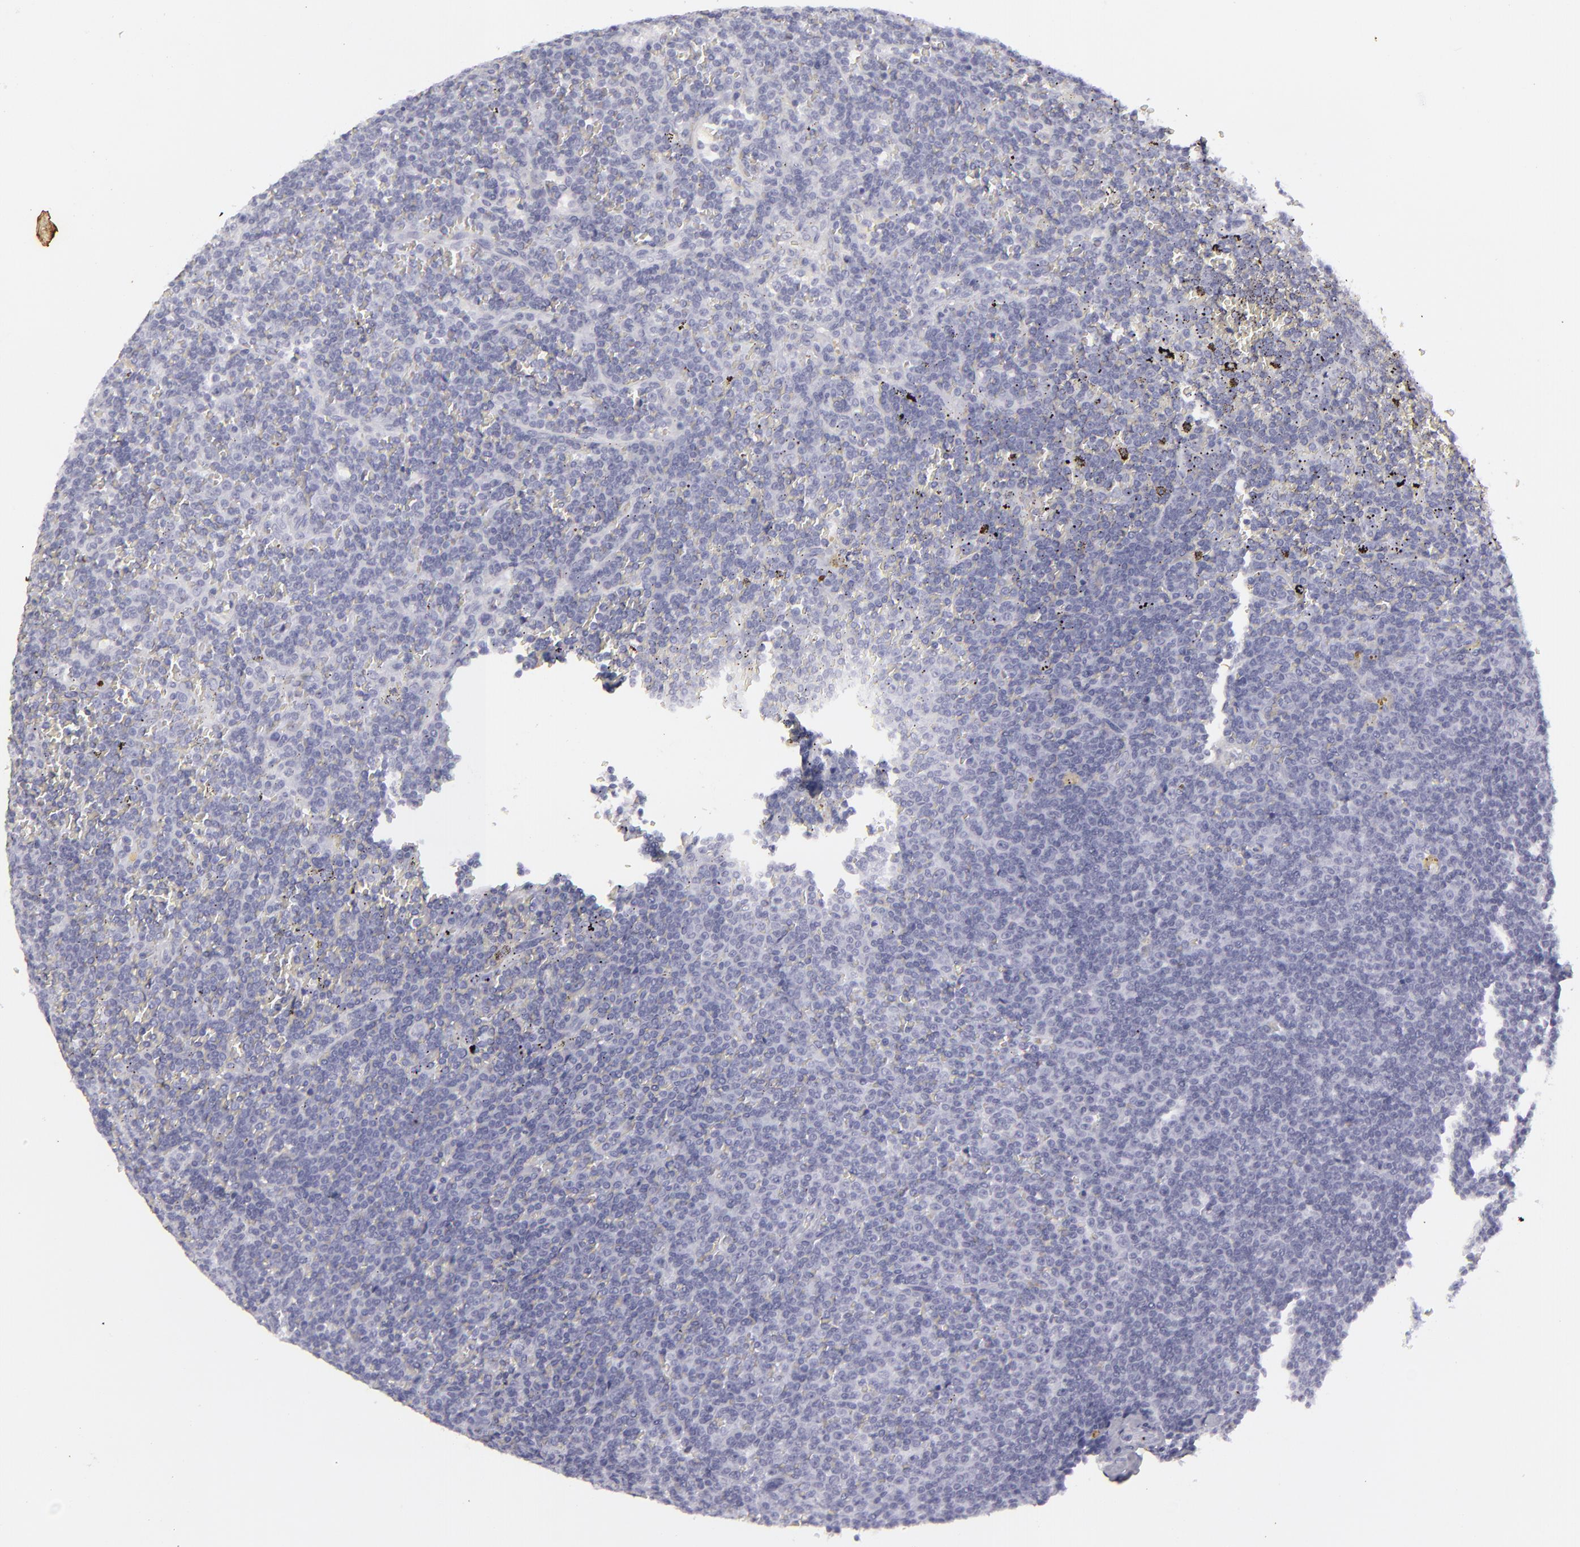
{"staining": {"intensity": "negative", "quantity": "none", "location": "none"}, "tissue": "lymphoma", "cell_type": "Tumor cells", "image_type": "cancer", "snomed": [{"axis": "morphology", "description": "Malignant lymphoma, non-Hodgkin's type, Low grade"}, {"axis": "topography", "description": "Spleen"}], "caption": "An immunohistochemistry micrograph of lymphoma is shown. There is no staining in tumor cells of lymphoma.", "gene": "KRT1", "patient": {"sex": "male", "age": 80}}